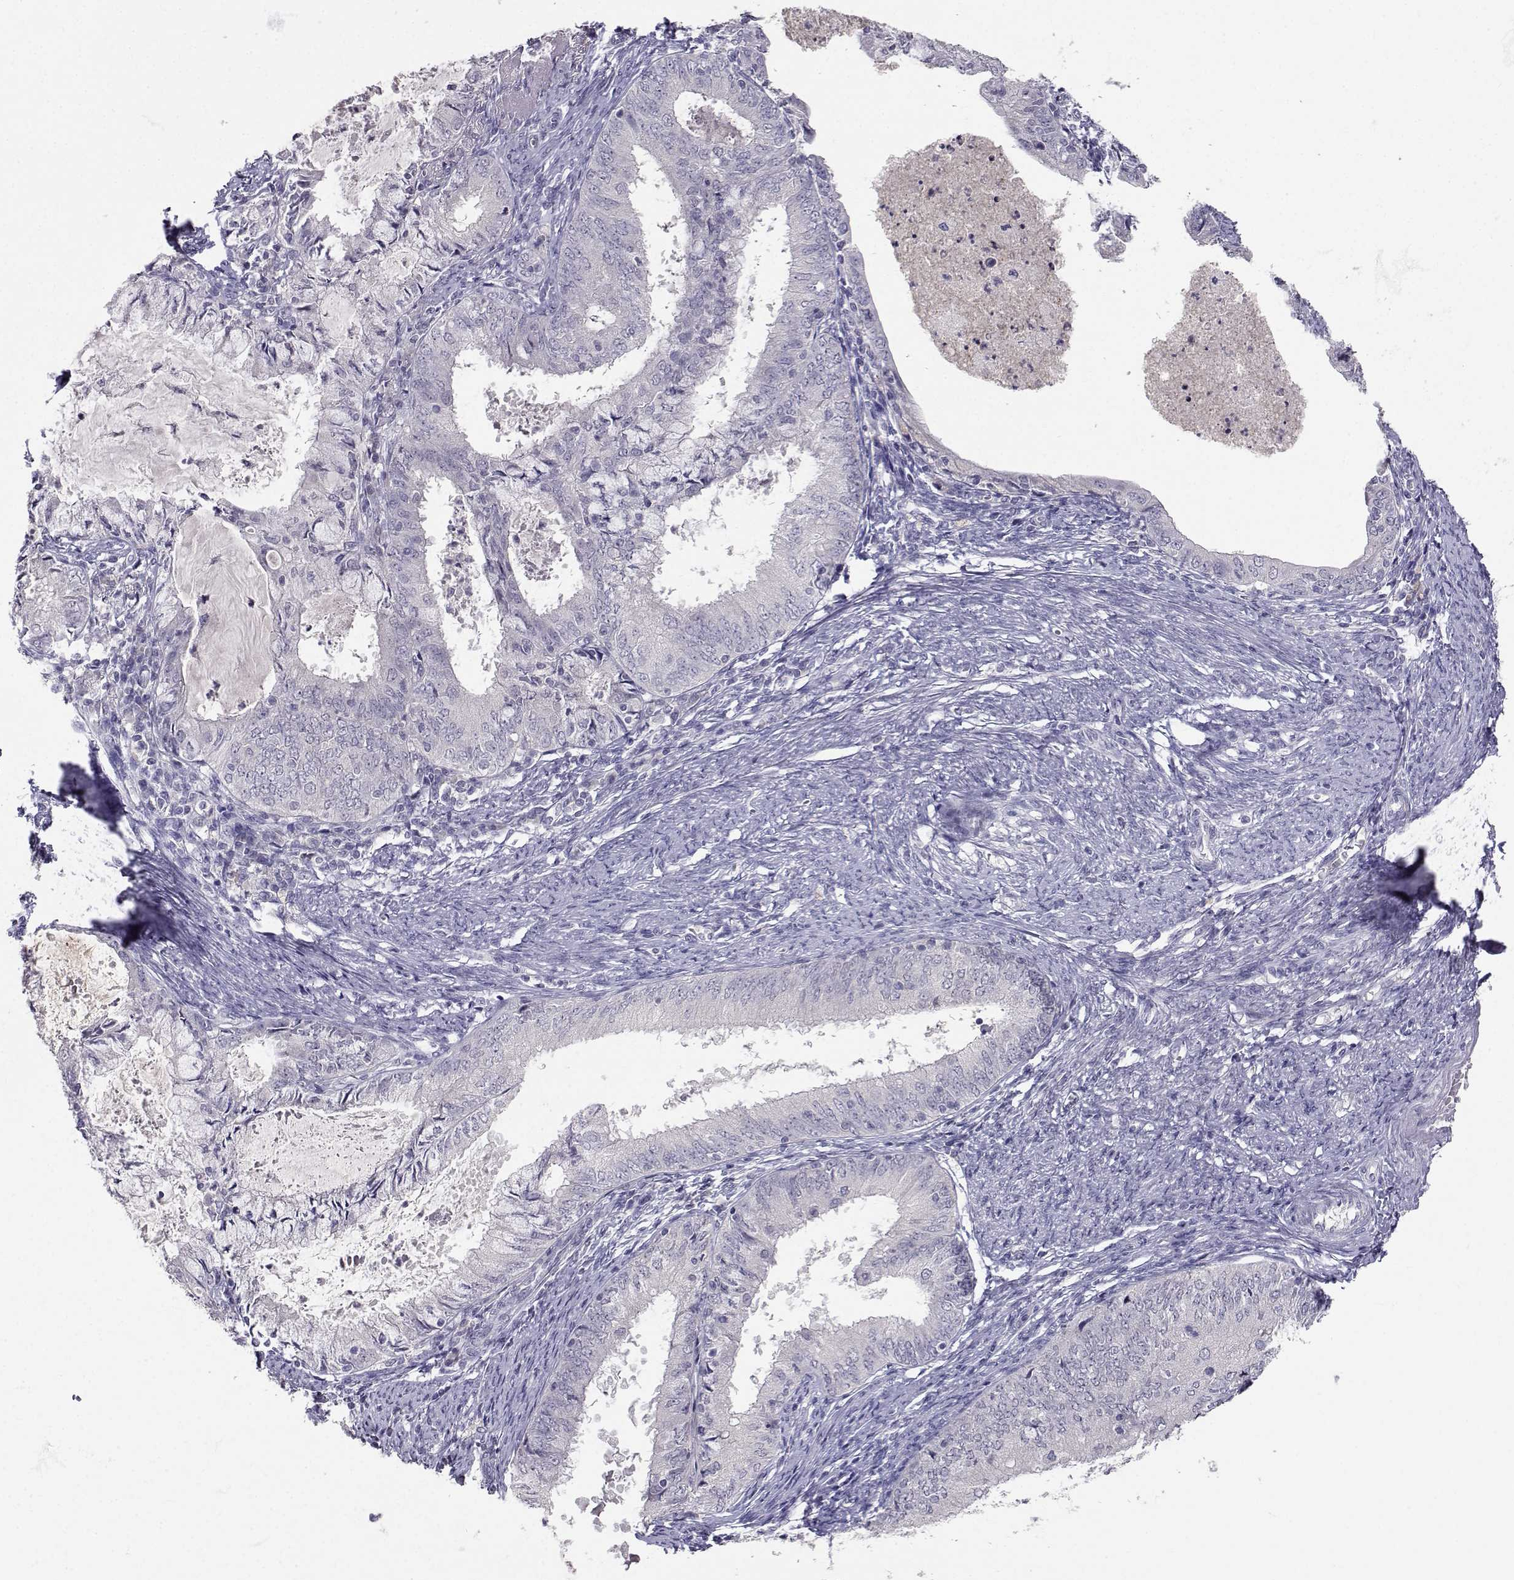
{"staining": {"intensity": "negative", "quantity": "none", "location": "none"}, "tissue": "endometrial cancer", "cell_type": "Tumor cells", "image_type": "cancer", "snomed": [{"axis": "morphology", "description": "Adenocarcinoma, NOS"}, {"axis": "topography", "description": "Endometrium"}], "caption": "Endometrial cancer (adenocarcinoma) was stained to show a protein in brown. There is no significant expression in tumor cells.", "gene": "SLC6A3", "patient": {"sex": "female", "age": 57}}